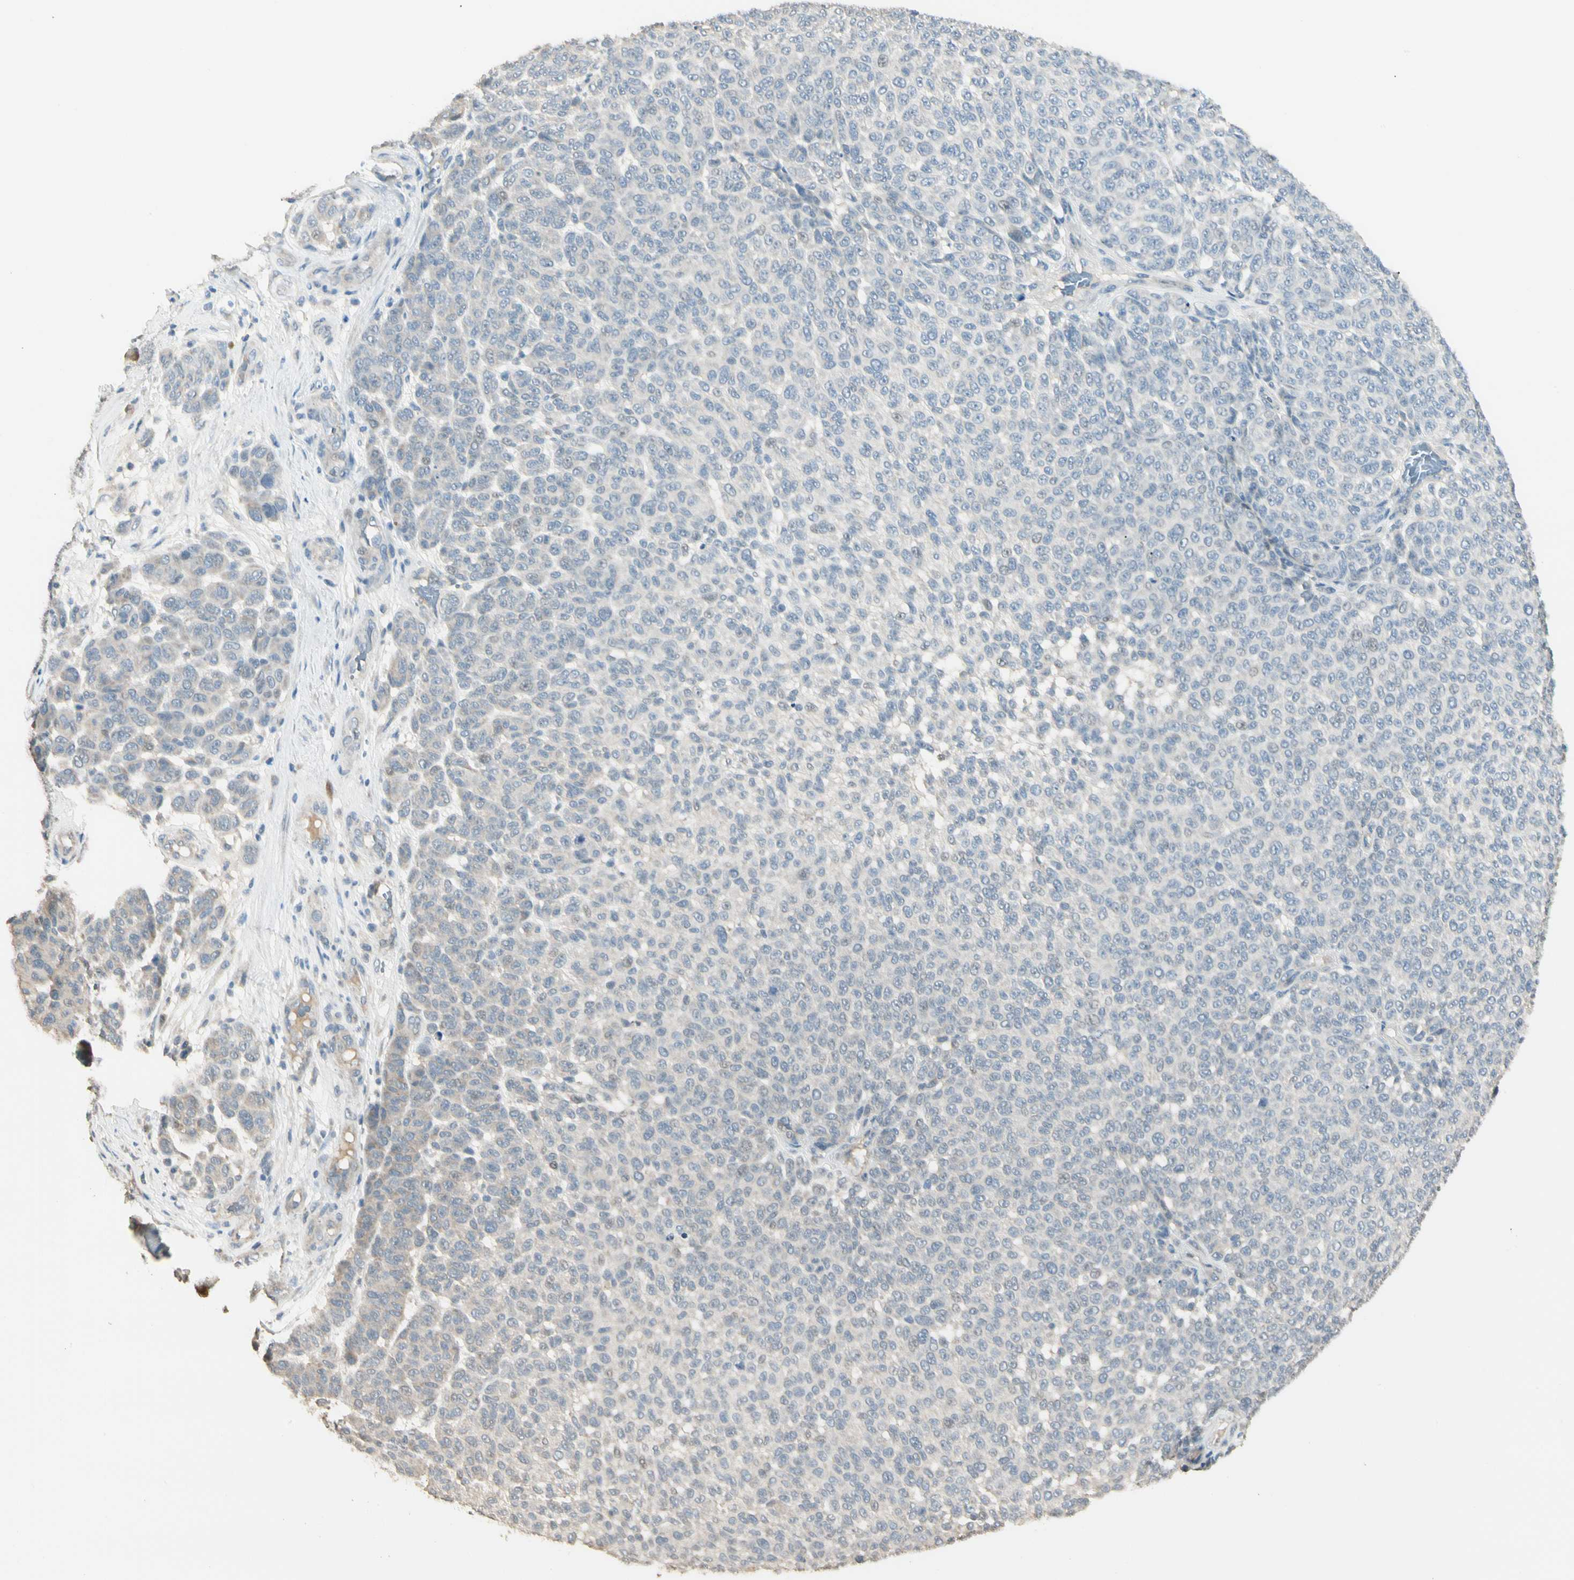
{"staining": {"intensity": "negative", "quantity": "none", "location": "none"}, "tissue": "melanoma", "cell_type": "Tumor cells", "image_type": "cancer", "snomed": [{"axis": "morphology", "description": "Malignant melanoma, NOS"}, {"axis": "topography", "description": "Skin"}], "caption": "Melanoma was stained to show a protein in brown. There is no significant staining in tumor cells. (DAB (3,3'-diaminobenzidine) immunohistochemistry (IHC) with hematoxylin counter stain).", "gene": "GNE", "patient": {"sex": "male", "age": 59}}